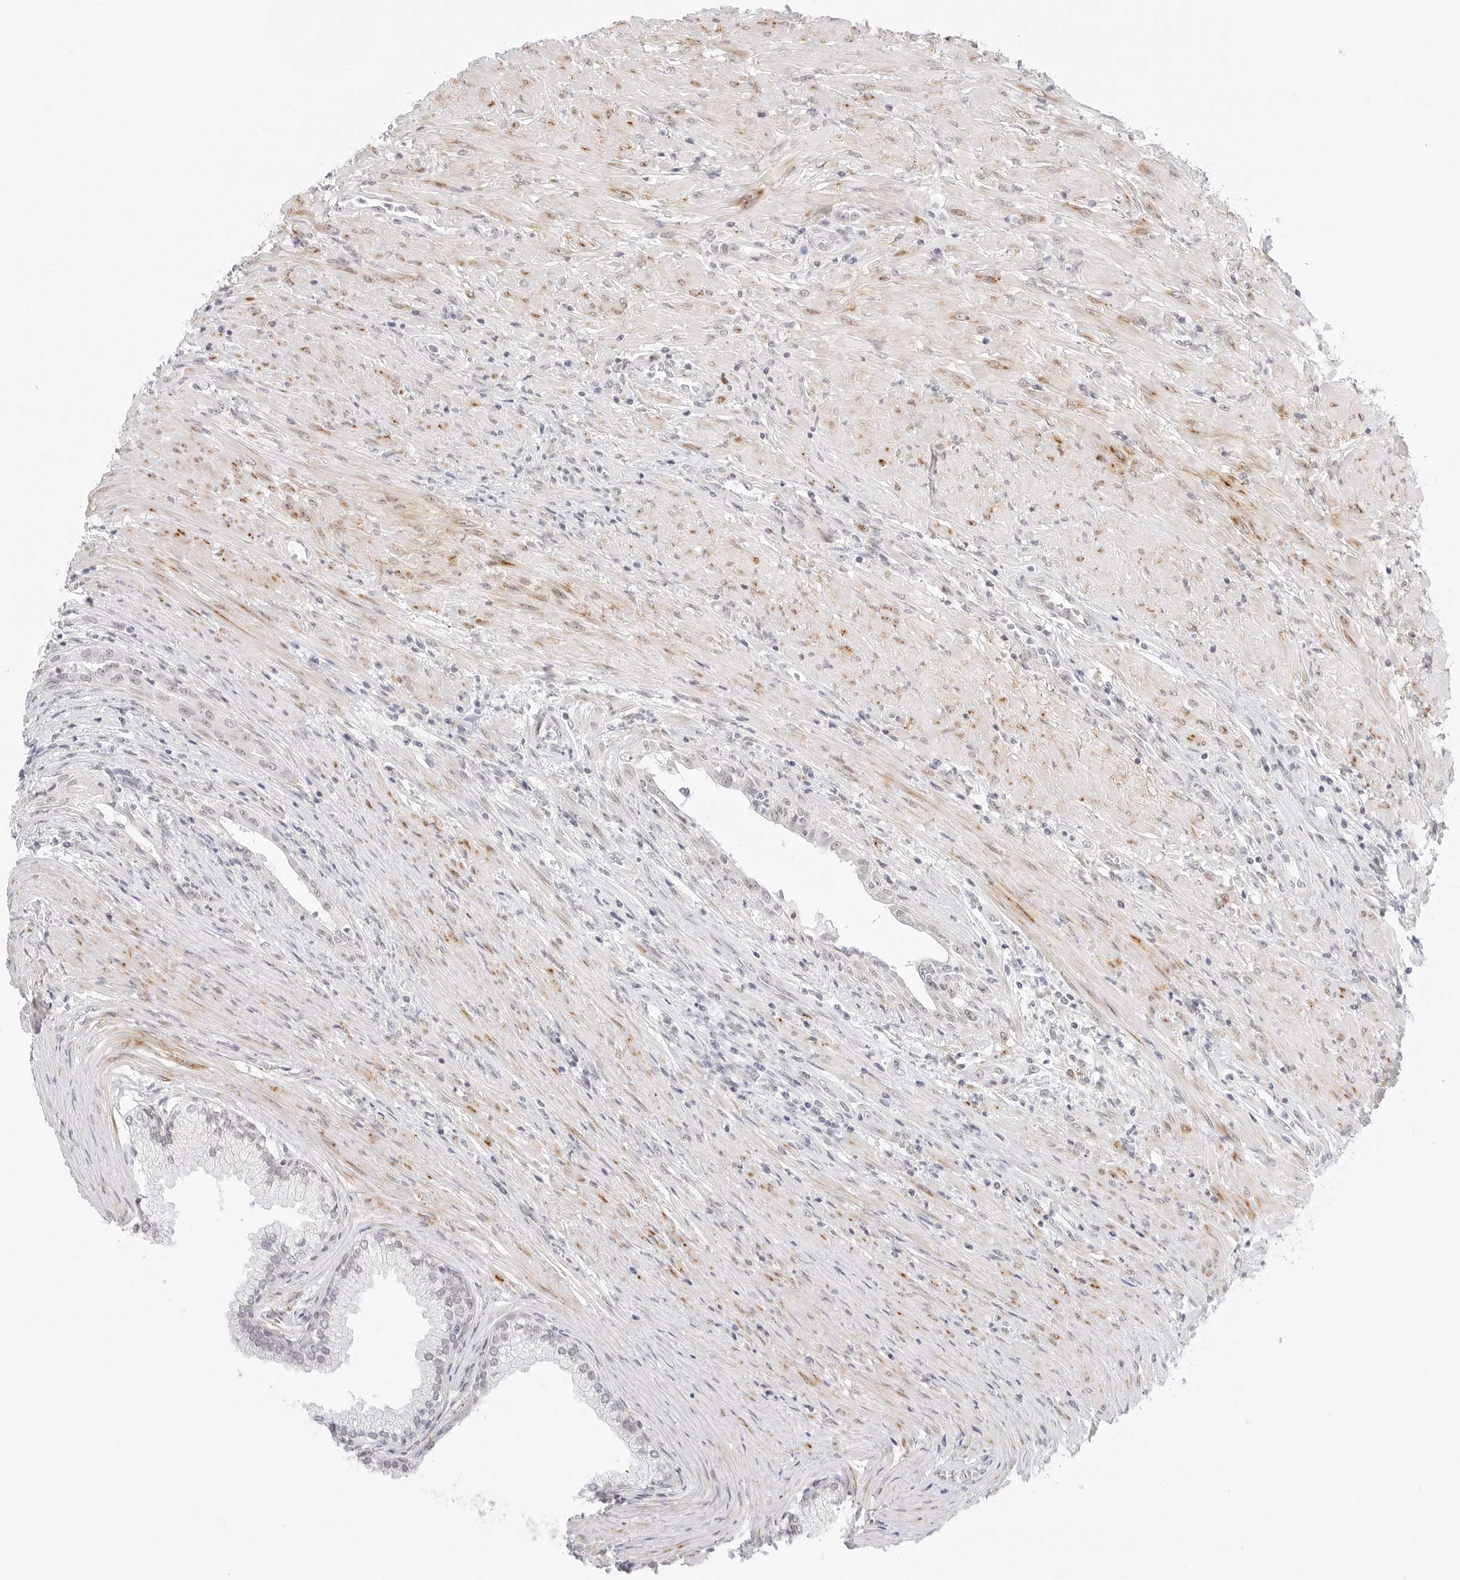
{"staining": {"intensity": "negative", "quantity": "none", "location": "none"}, "tissue": "prostate cancer", "cell_type": "Tumor cells", "image_type": "cancer", "snomed": [{"axis": "morphology", "description": "Normal tissue, NOS"}, {"axis": "morphology", "description": "Adenocarcinoma, Low grade"}, {"axis": "topography", "description": "Prostate"}, {"axis": "topography", "description": "Peripheral nerve tissue"}], "caption": "Immunohistochemical staining of human prostate cancer (low-grade adenocarcinoma) reveals no significant positivity in tumor cells.", "gene": "HIPK3", "patient": {"sex": "male", "age": 71}}